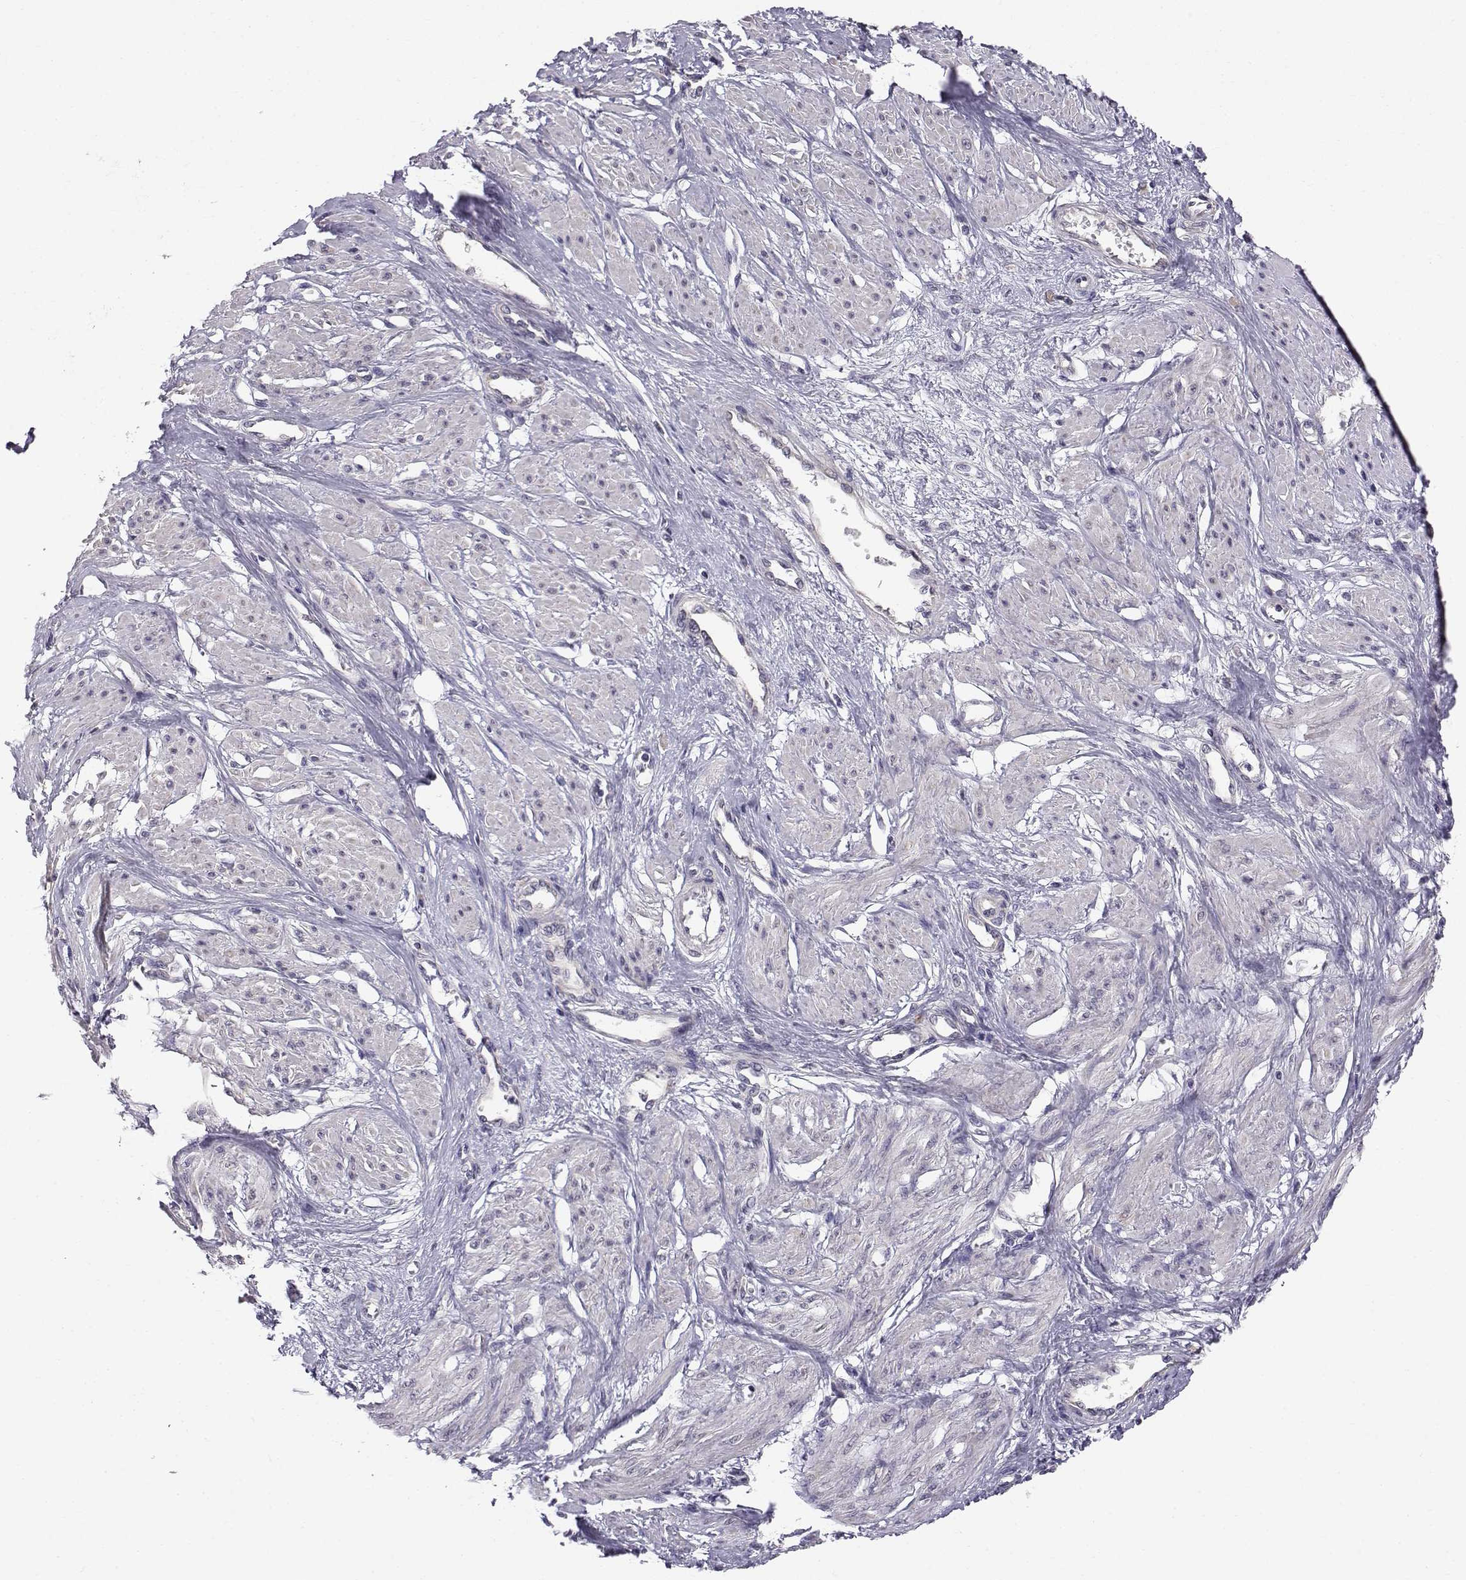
{"staining": {"intensity": "negative", "quantity": "none", "location": "none"}, "tissue": "smooth muscle", "cell_type": "Smooth muscle cells", "image_type": "normal", "snomed": [{"axis": "morphology", "description": "Normal tissue, NOS"}, {"axis": "topography", "description": "Smooth muscle"}, {"axis": "topography", "description": "Uterus"}], "caption": "DAB (3,3'-diaminobenzidine) immunohistochemical staining of unremarkable smooth muscle exhibits no significant expression in smooth muscle cells. (DAB immunohistochemistry (IHC) with hematoxylin counter stain).", "gene": "PEX5L", "patient": {"sex": "female", "age": 39}}